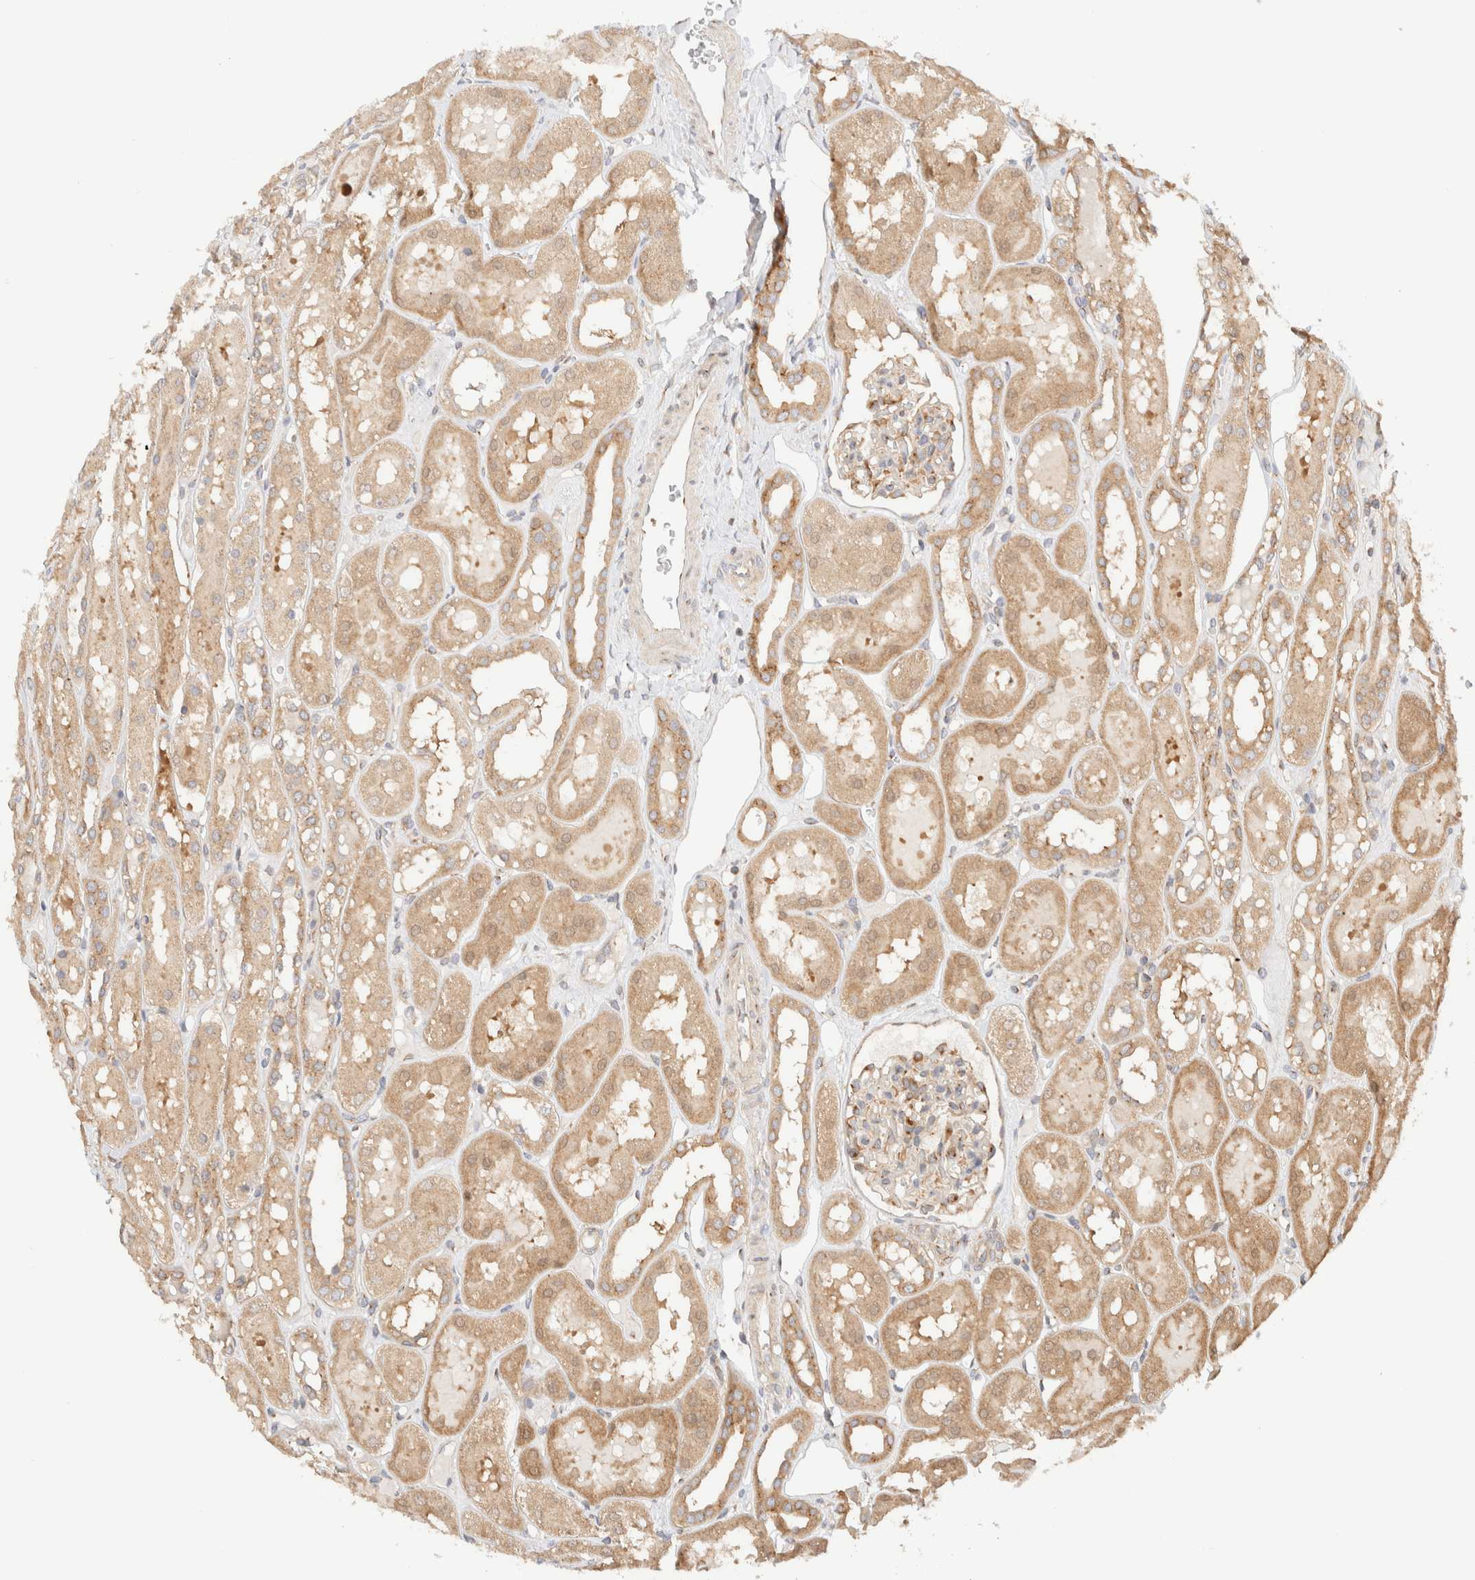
{"staining": {"intensity": "moderate", "quantity": "<25%", "location": "cytoplasmic/membranous"}, "tissue": "kidney", "cell_type": "Cells in glomeruli", "image_type": "normal", "snomed": [{"axis": "morphology", "description": "Normal tissue, NOS"}, {"axis": "topography", "description": "Kidney"}, {"axis": "topography", "description": "Urinary bladder"}], "caption": "DAB (3,3'-diaminobenzidine) immunohistochemical staining of unremarkable human kidney reveals moderate cytoplasmic/membranous protein expression in about <25% of cells in glomeruli.", "gene": "RABEP1", "patient": {"sex": "male", "age": 16}}